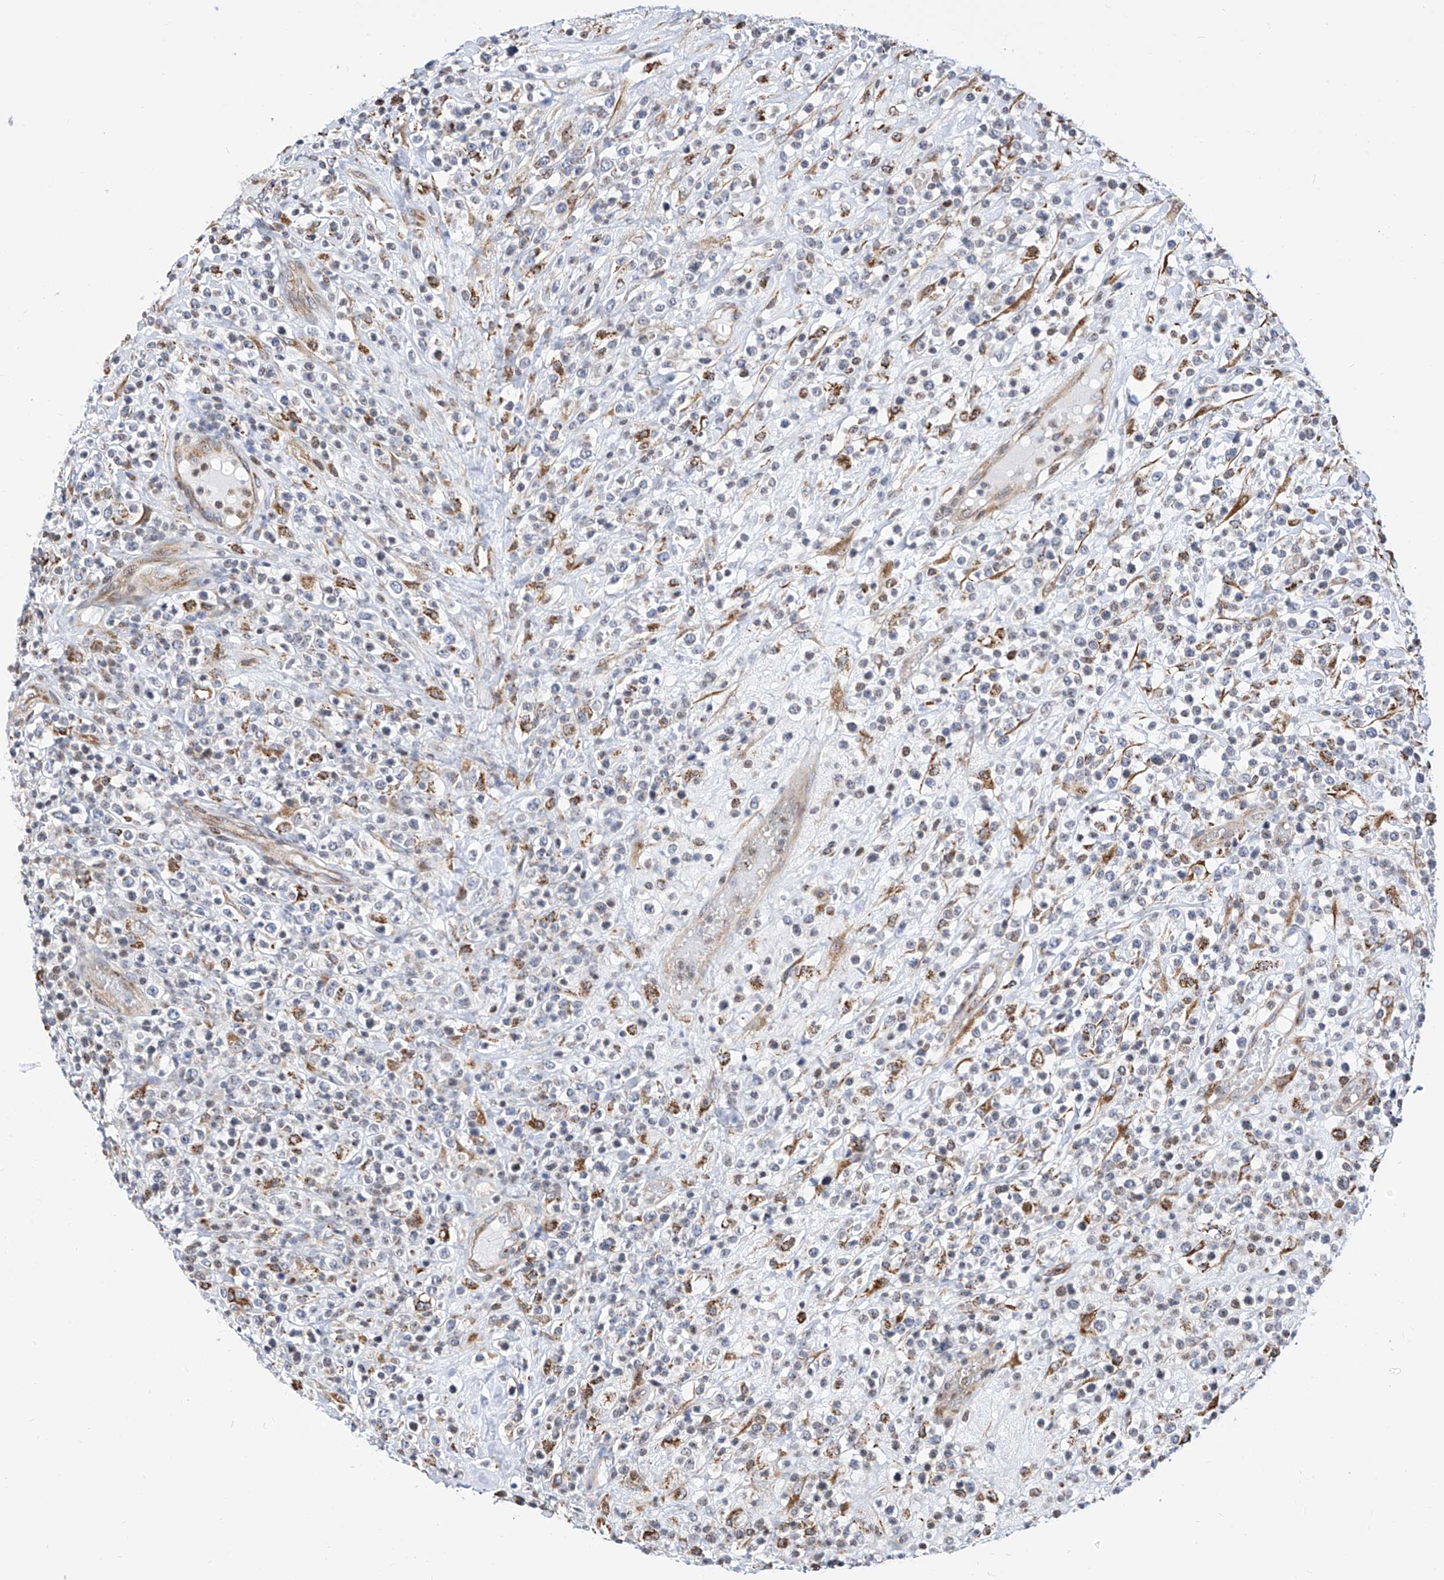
{"staining": {"intensity": "moderate", "quantity": "<25%", "location": "cytoplasmic/membranous"}, "tissue": "lymphoma", "cell_type": "Tumor cells", "image_type": "cancer", "snomed": [{"axis": "morphology", "description": "Malignant lymphoma, non-Hodgkin's type, High grade"}, {"axis": "topography", "description": "Colon"}], "caption": "Protein expression analysis of high-grade malignant lymphoma, non-Hodgkin's type shows moderate cytoplasmic/membranous expression in about <25% of tumor cells. The staining is performed using DAB (3,3'-diaminobenzidine) brown chromogen to label protein expression. The nuclei are counter-stained blue using hematoxylin.", "gene": "TTLL8", "patient": {"sex": "female", "age": 53}}